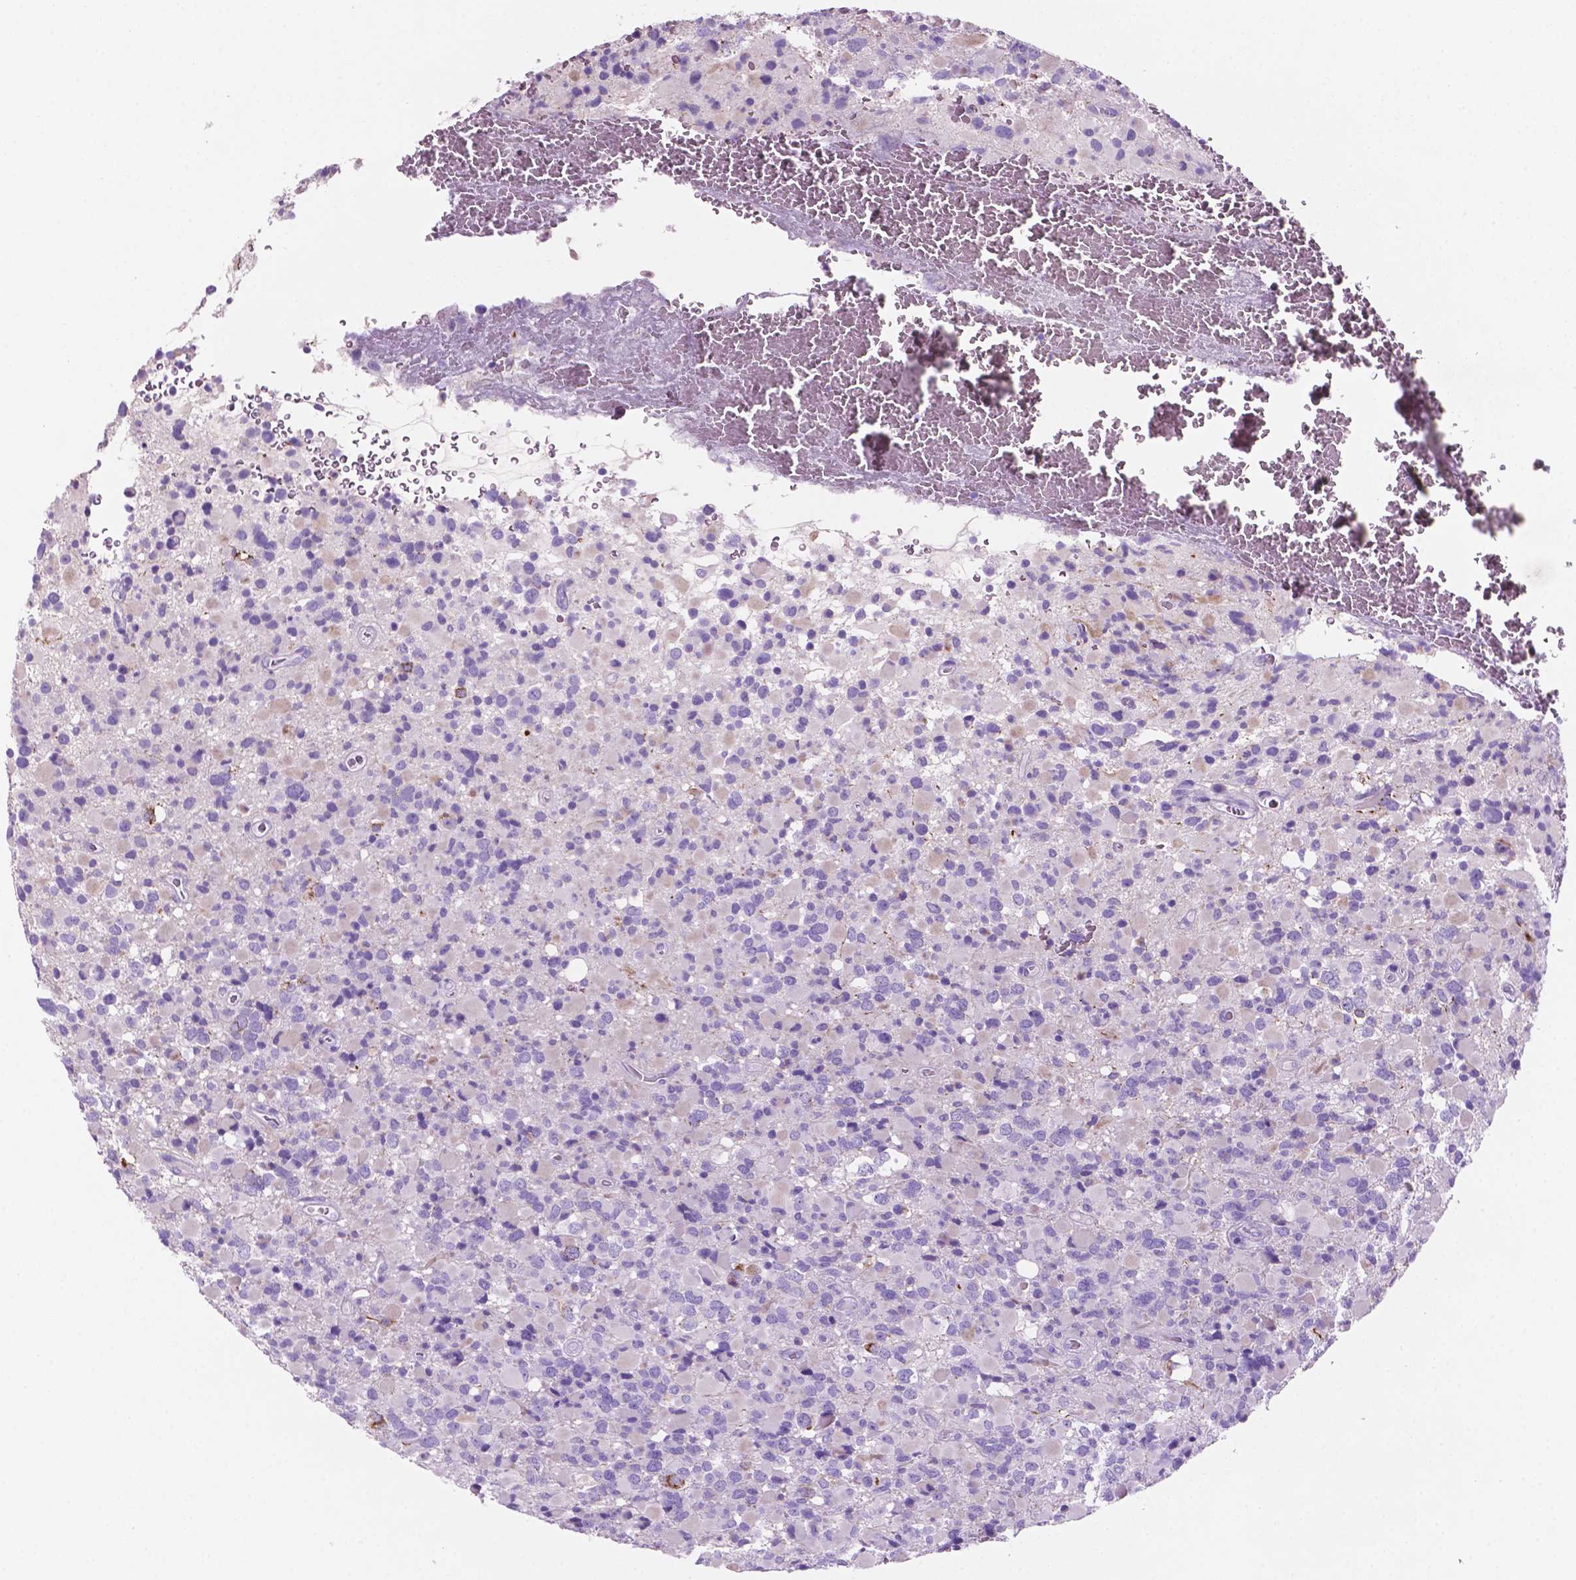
{"staining": {"intensity": "negative", "quantity": "none", "location": "none"}, "tissue": "glioma", "cell_type": "Tumor cells", "image_type": "cancer", "snomed": [{"axis": "morphology", "description": "Glioma, malignant, High grade"}, {"axis": "topography", "description": "Brain"}], "caption": "A micrograph of human malignant high-grade glioma is negative for staining in tumor cells.", "gene": "POU4F1", "patient": {"sex": "female", "age": 40}}